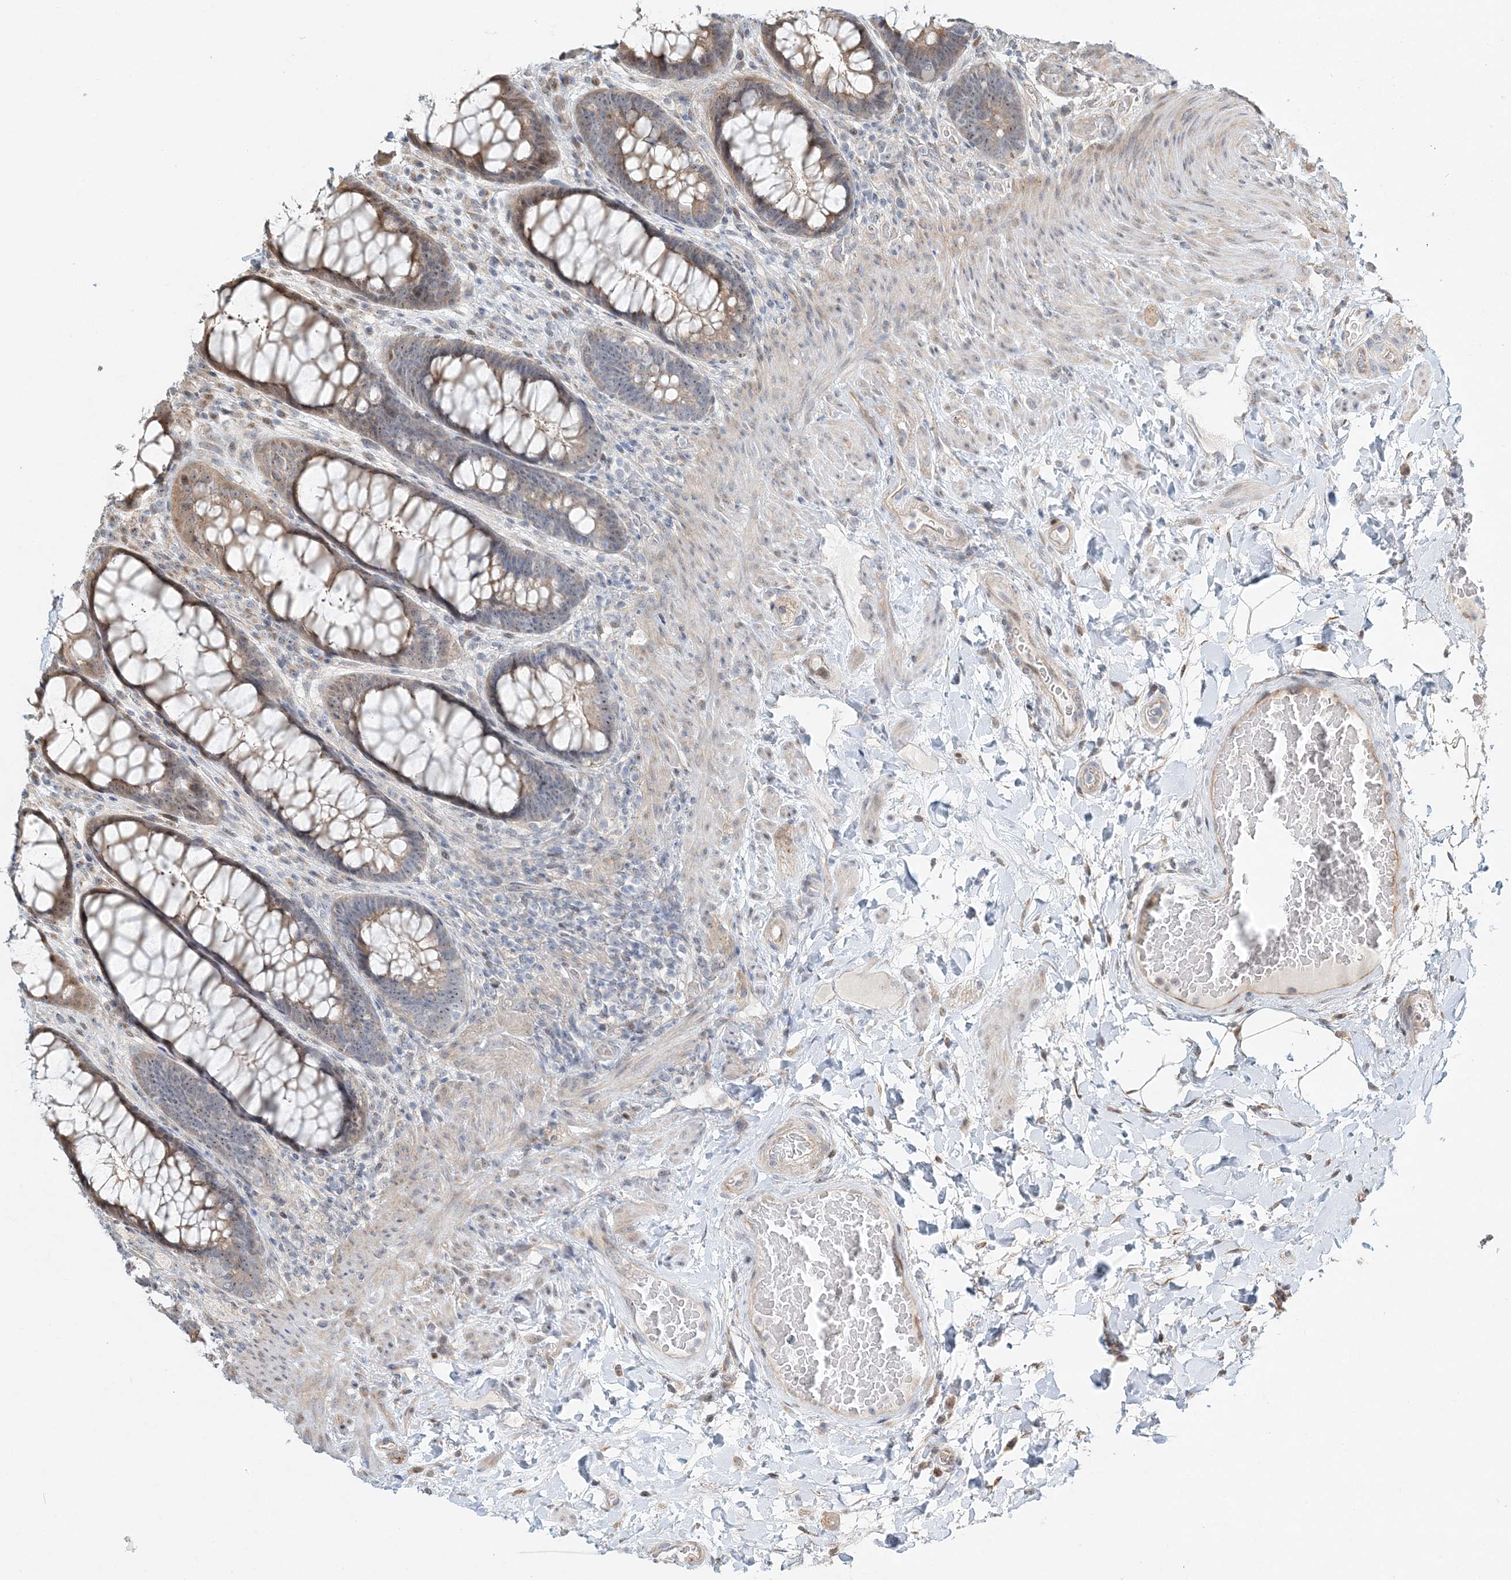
{"staining": {"intensity": "moderate", "quantity": "25%-75%", "location": "cytoplasmic/membranous,nuclear"}, "tissue": "rectum", "cell_type": "Glandular cells", "image_type": "normal", "snomed": [{"axis": "morphology", "description": "Normal tissue, NOS"}, {"axis": "topography", "description": "Rectum"}], "caption": "A histopathology image of human rectum stained for a protein reveals moderate cytoplasmic/membranous,nuclear brown staining in glandular cells. (DAB (3,3'-diaminobenzidine) IHC with brightfield microscopy, high magnification).", "gene": "CXXC5", "patient": {"sex": "female", "age": 46}}